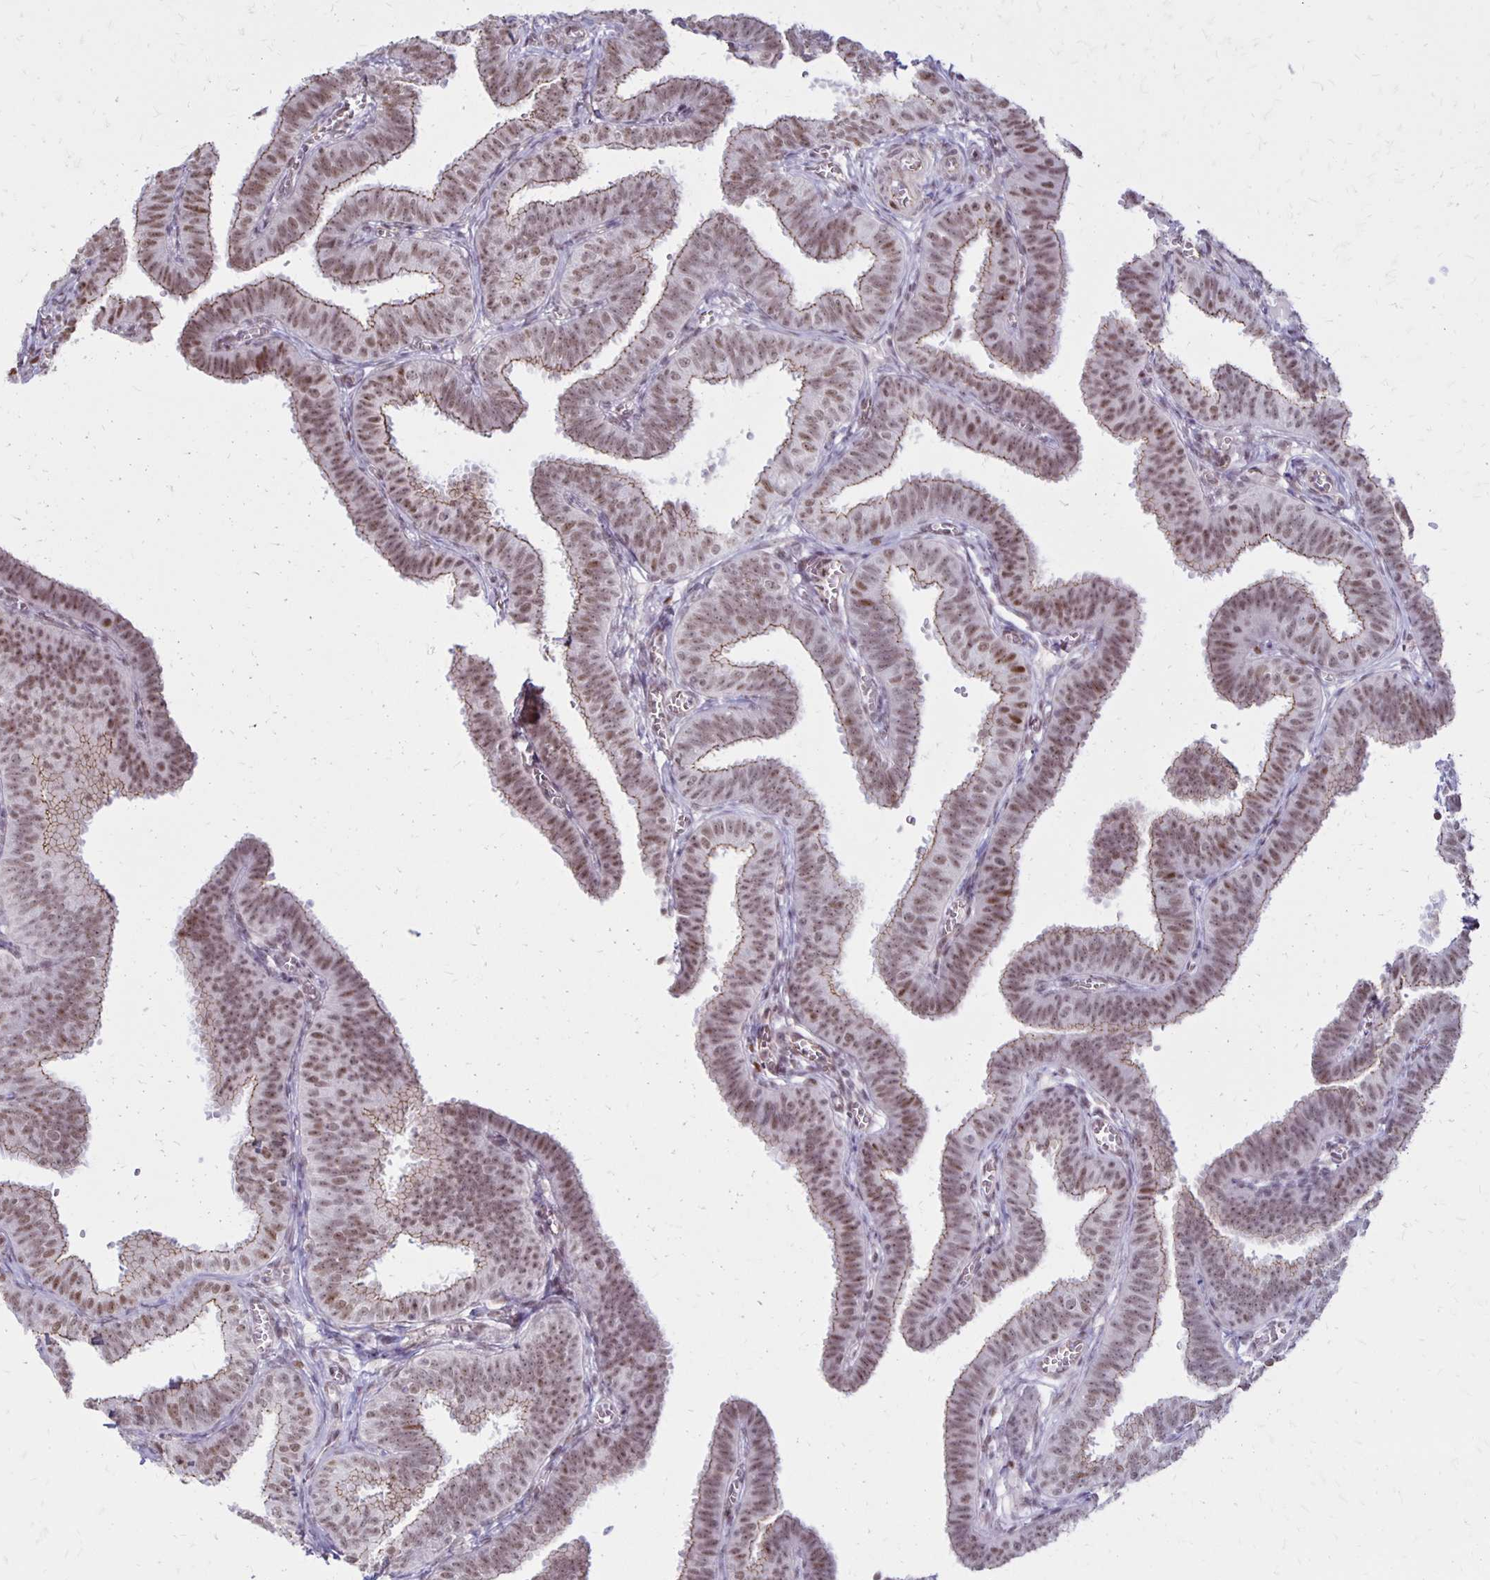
{"staining": {"intensity": "moderate", "quantity": ">75%", "location": "cytoplasmic/membranous,nuclear"}, "tissue": "fallopian tube", "cell_type": "Glandular cells", "image_type": "normal", "snomed": [{"axis": "morphology", "description": "Normal tissue, NOS"}, {"axis": "topography", "description": "Fallopian tube"}], "caption": "This micrograph displays unremarkable fallopian tube stained with immunohistochemistry to label a protein in brown. The cytoplasmic/membranous,nuclear of glandular cells show moderate positivity for the protein. Nuclei are counter-stained blue.", "gene": "DDB2", "patient": {"sex": "female", "age": 25}}